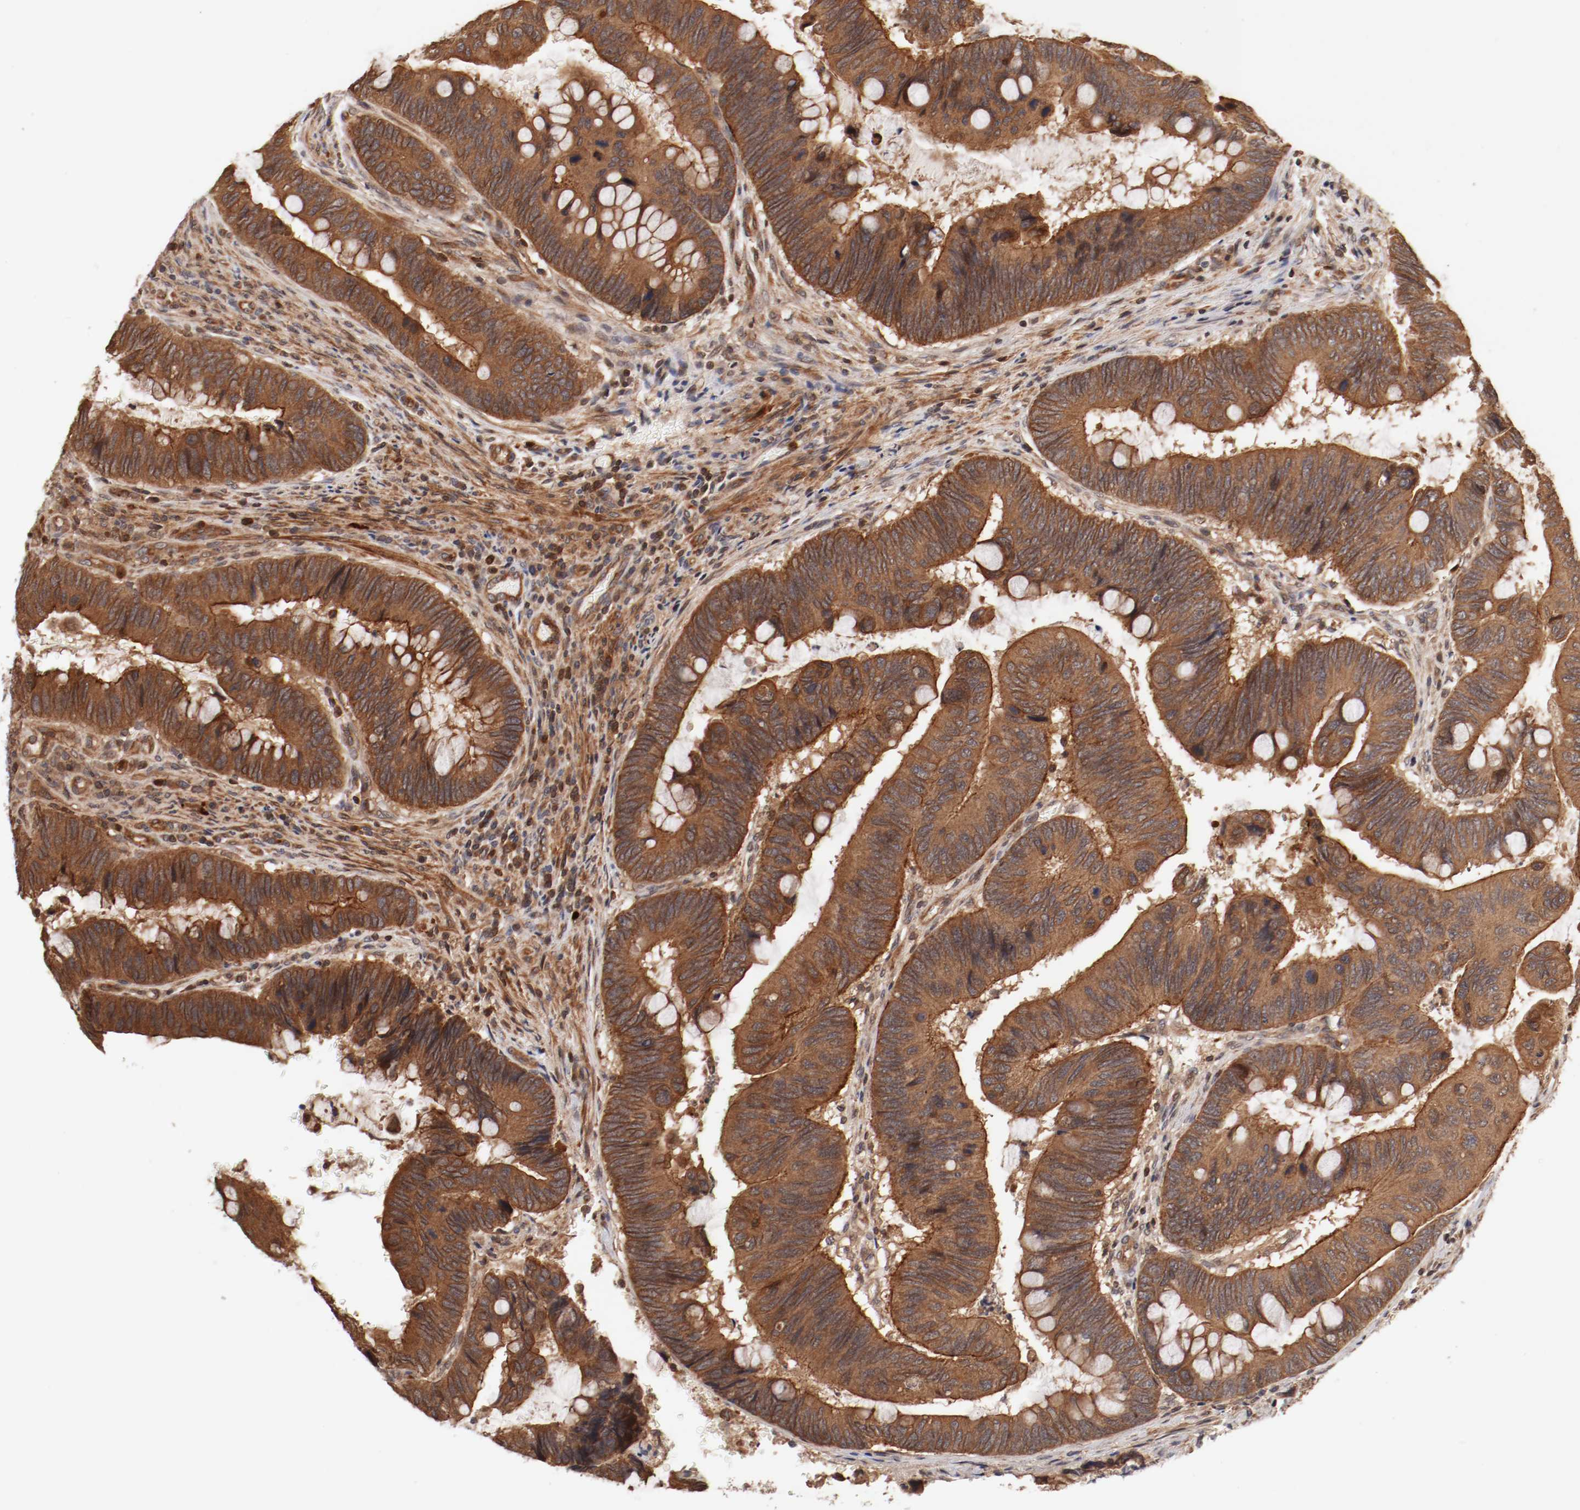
{"staining": {"intensity": "moderate", "quantity": ">75%", "location": "cytoplasmic/membranous"}, "tissue": "colorectal cancer", "cell_type": "Tumor cells", "image_type": "cancer", "snomed": [{"axis": "morphology", "description": "Normal tissue, NOS"}, {"axis": "morphology", "description": "Adenocarcinoma, NOS"}, {"axis": "topography", "description": "Rectum"}], "caption": "An image of colorectal adenocarcinoma stained for a protein displays moderate cytoplasmic/membranous brown staining in tumor cells.", "gene": "GUF1", "patient": {"sex": "male", "age": 92}}